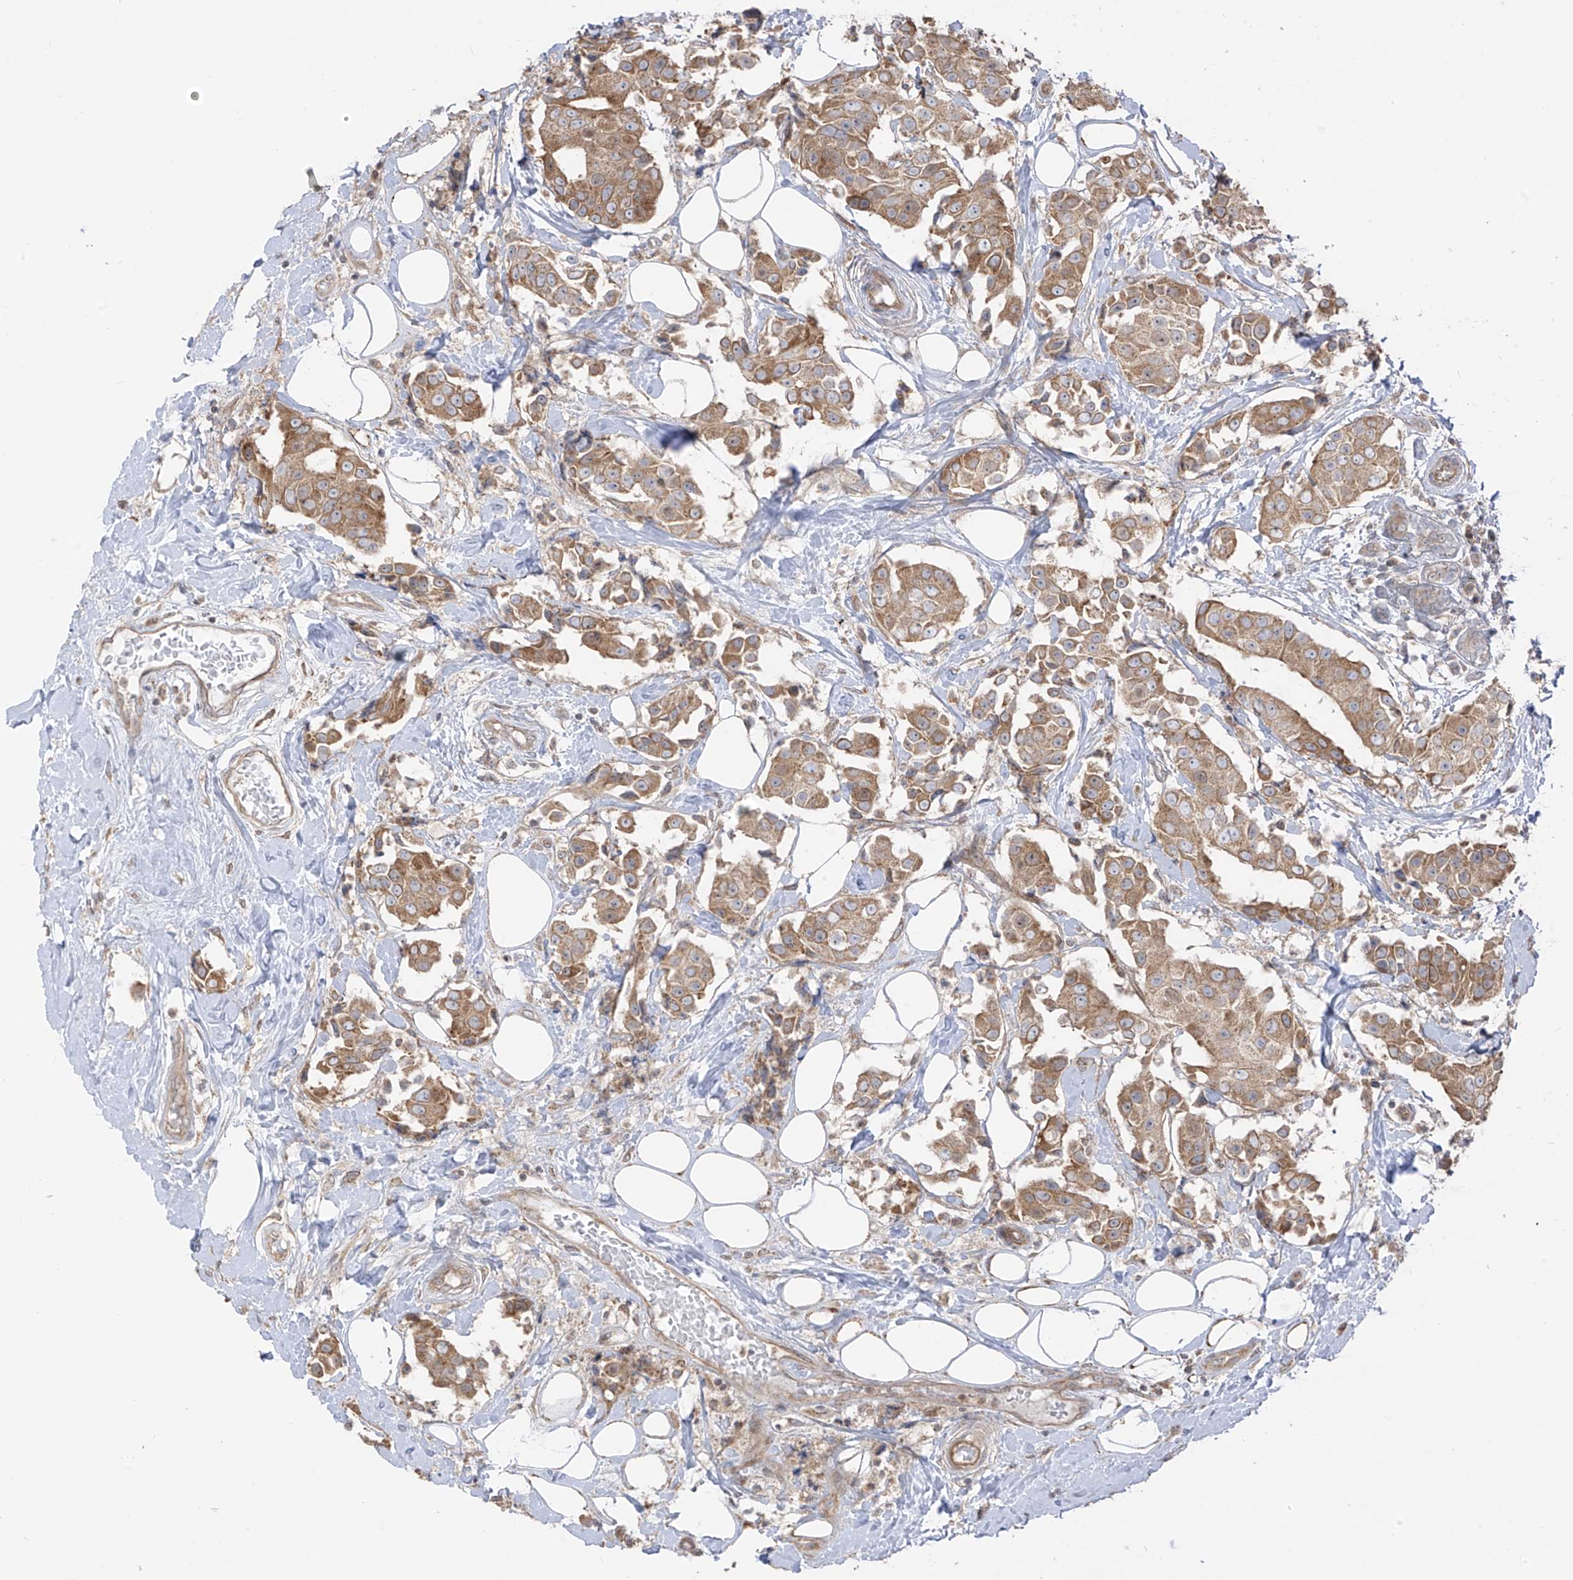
{"staining": {"intensity": "moderate", "quantity": ">75%", "location": "cytoplasmic/membranous"}, "tissue": "breast cancer", "cell_type": "Tumor cells", "image_type": "cancer", "snomed": [{"axis": "morphology", "description": "Normal tissue, NOS"}, {"axis": "morphology", "description": "Duct carcinoma"}, {"axis": "topography", "description": "Breast"}], "caption": "Immunohistochemistry (IHC) of human breast cancer (invasive ductal carcinoma) displays medium levels of moderate cytoplasmic/membranous positivity in approximately >75% of tumor cells.", "gene": "PDE11A", "patient": {"sex": "female", "age": 39}}